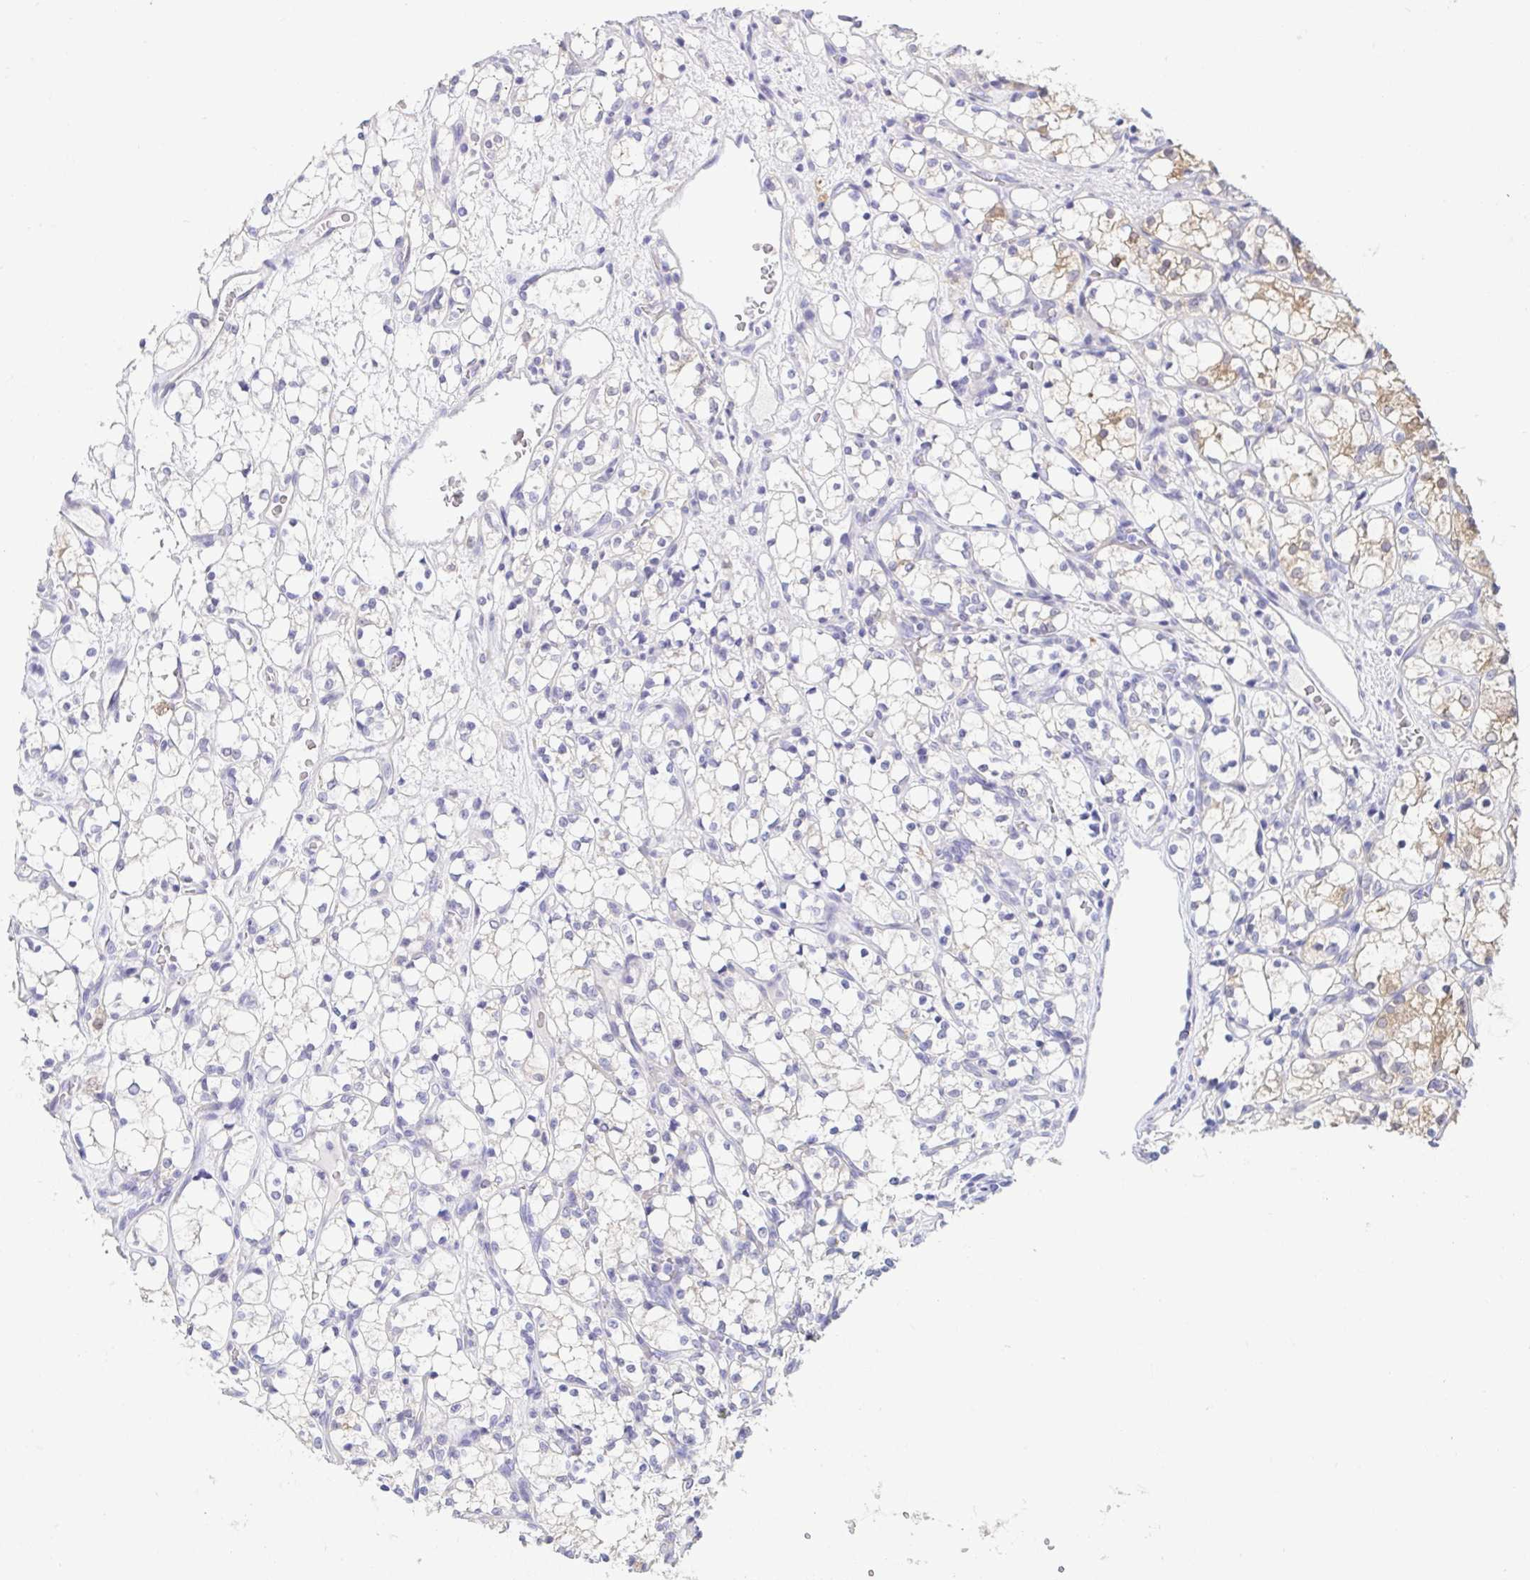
{"staining": {"intensity": "negative", "quantity": "none", "location": "none"}, "tissue": "renal cancer", "cell_type": "Tumor cells", "image_type": "cancer", "snomed": [{"axis": "morphology", "description": "Adenocarcinoma, NOS"}, {"axis": "topography", "description": "Kidney"}], "caption": "Tumor cells are negative for protein expression in human renal adenocarcinoma.", "gene": "FABP3", "patient": {"sex": "female", "age": 69}}